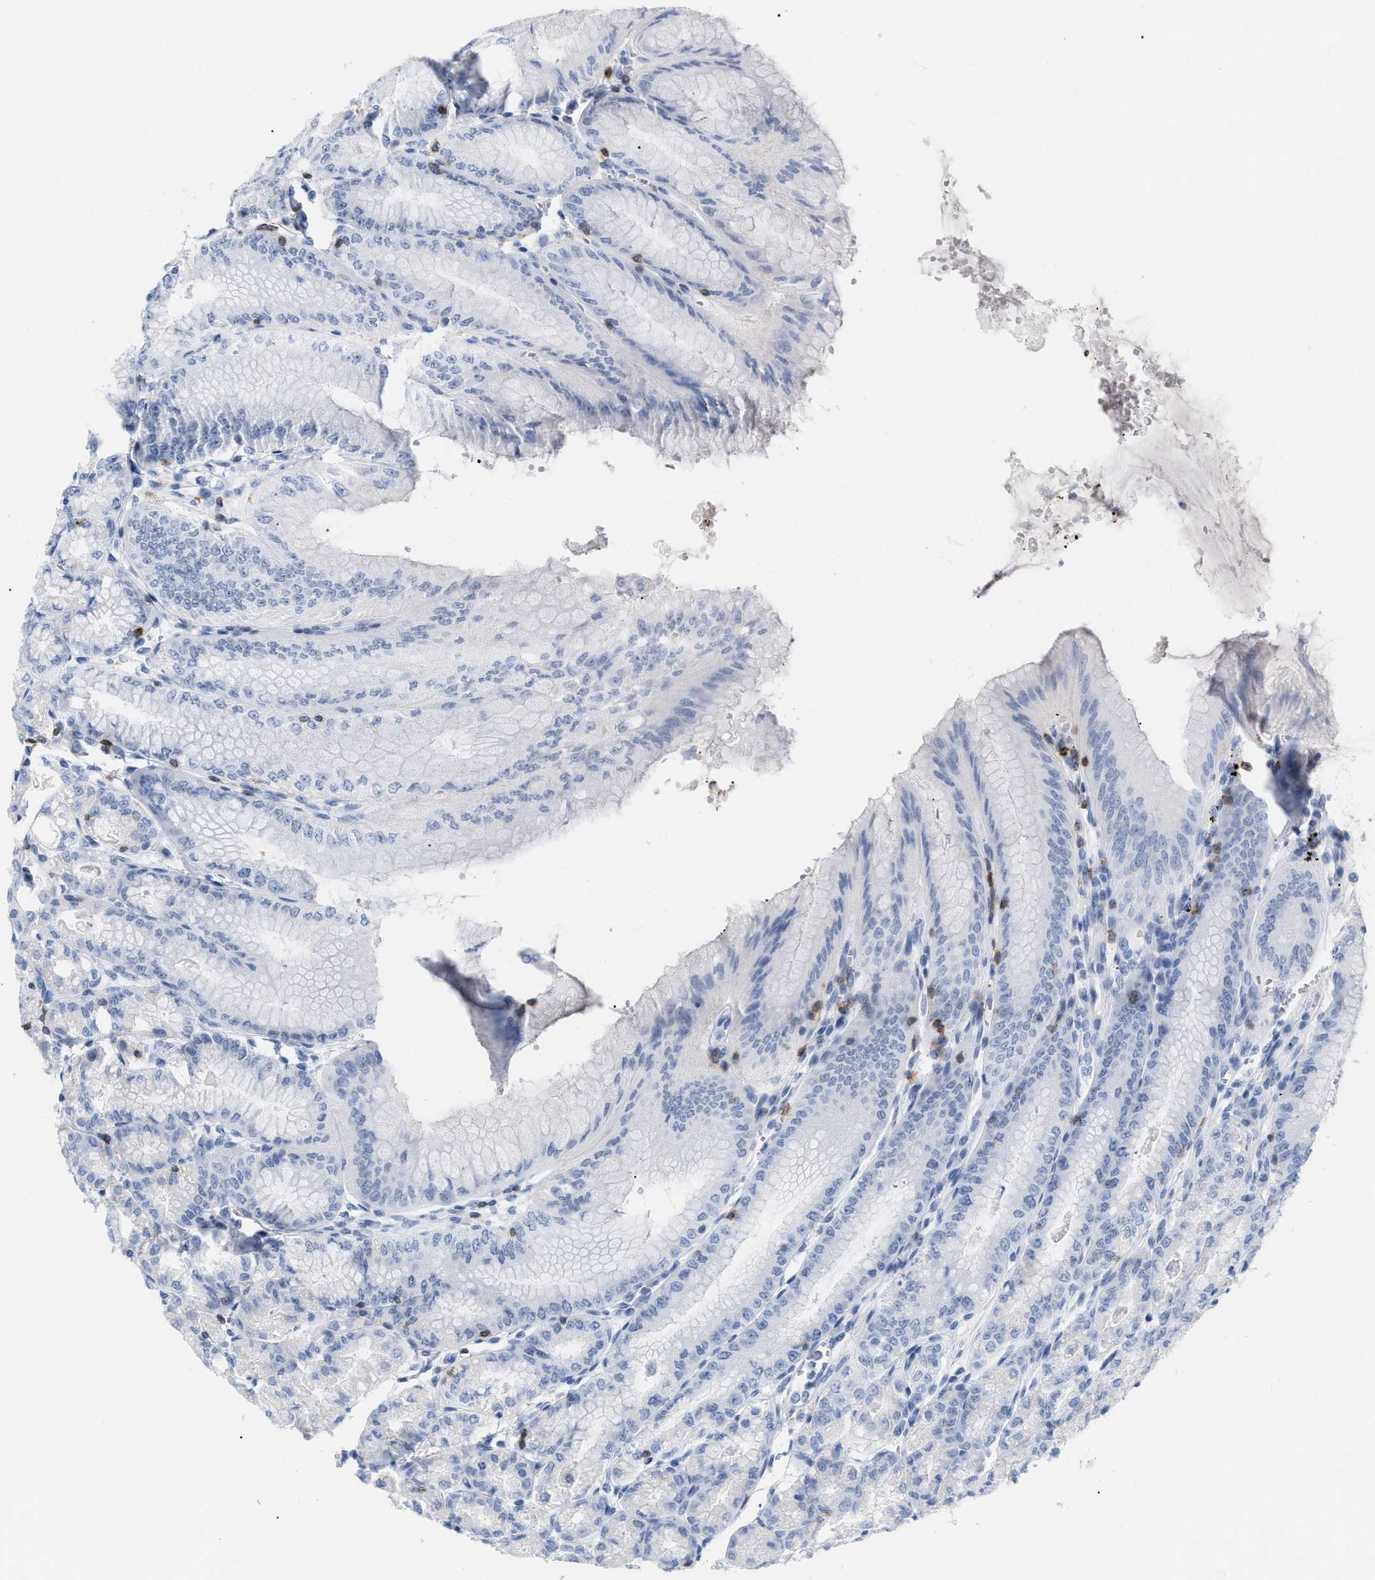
{"staining": {"intensity": "negative", "quantity": "none", "location": "none"}, "tissue": "stomach", "cell_type": "Glandular cells", "image_type": "normal", "snomed": [{"axis": "morphology", "description": "Normal tissue, NOS"}, {"axis": "topography", "description": "Stomach, lower"}], "caption": "High magnification brightfield microscopy of normal stomach stained with DAB (brown) and counterstained with hematoxylin (blue): glandular cells show no significant expression. Nuclei are stained in blue.", "gene": "CD5", "patient": {"sex": "male", "age": 71}}